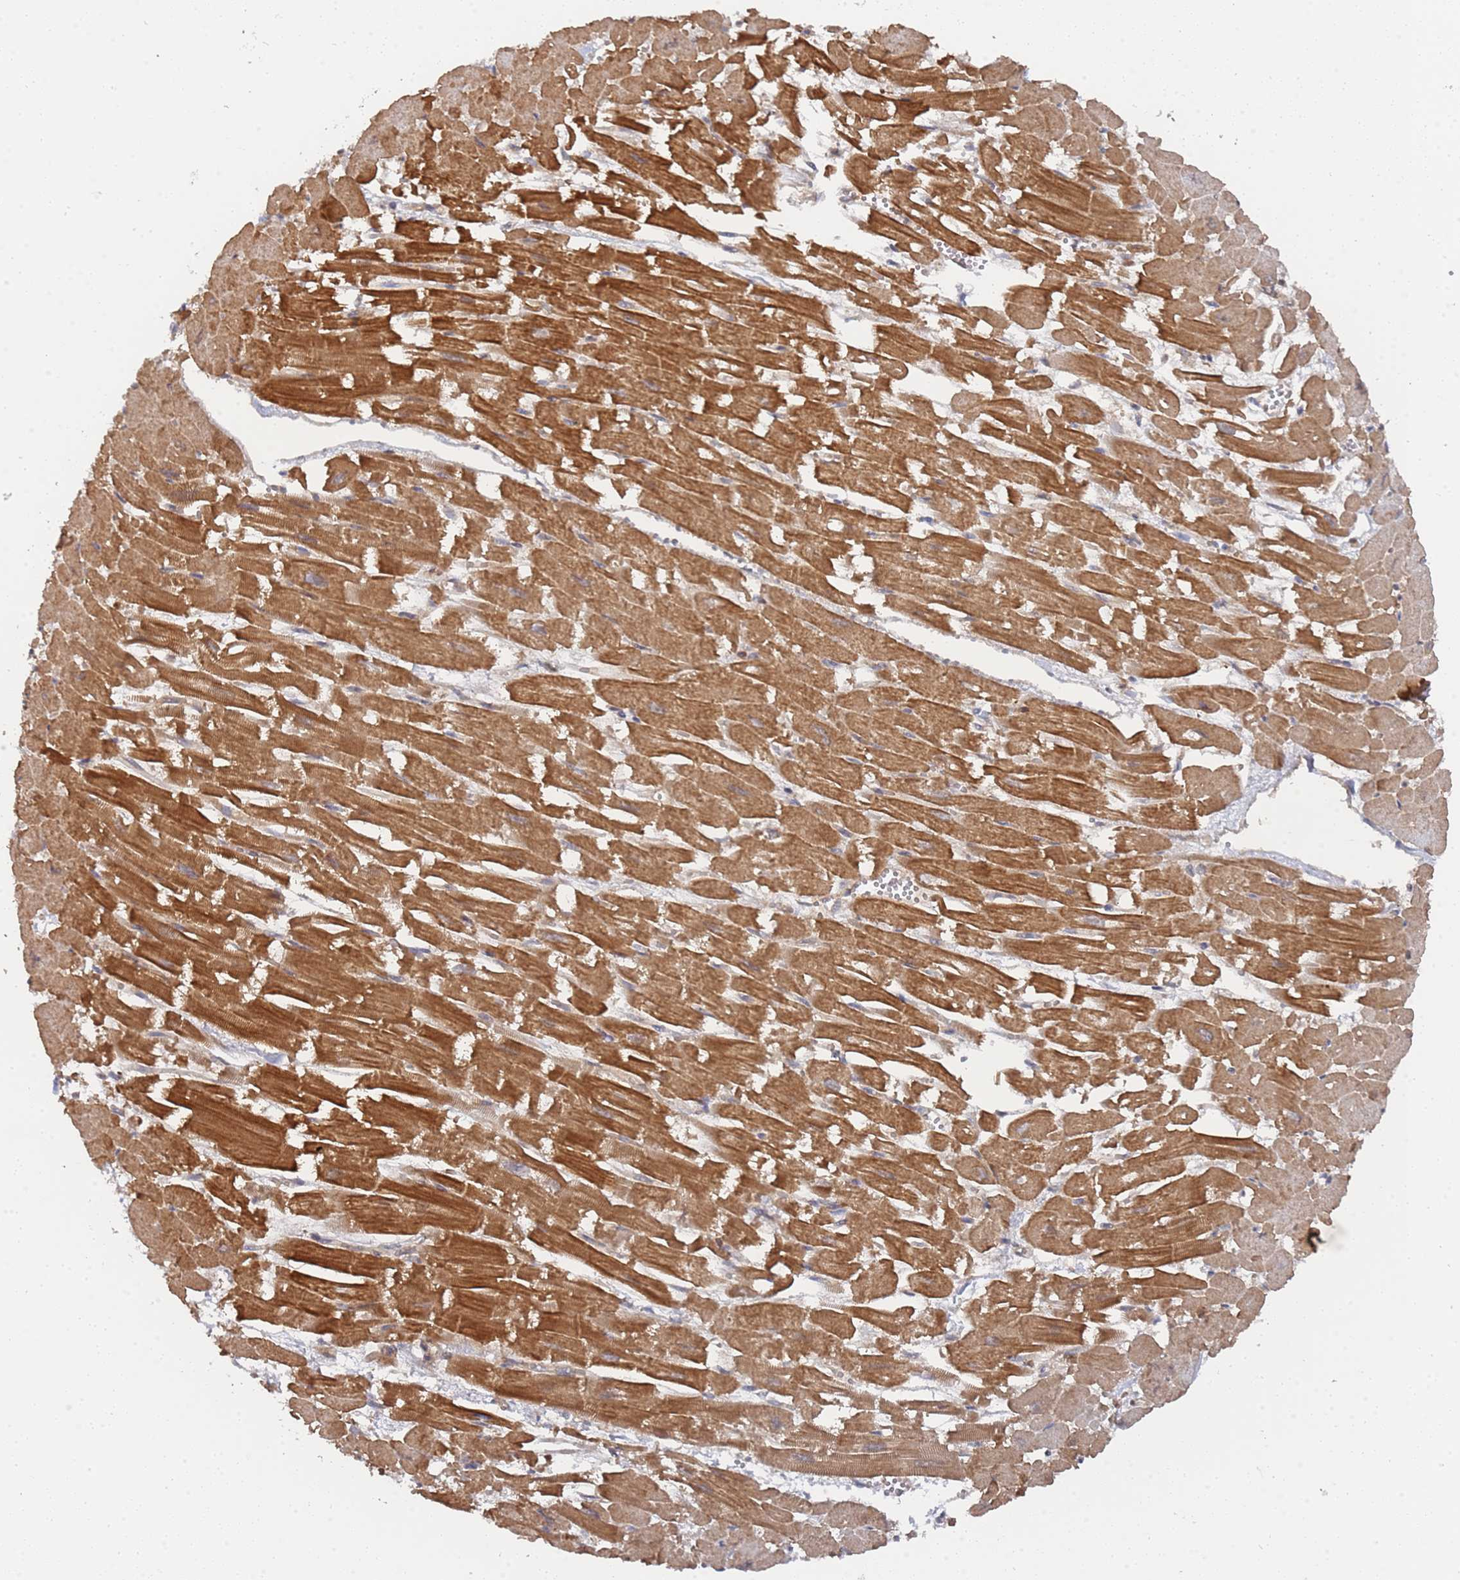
{"staining": {"intensity": "strong", "quantity": ">75%", "location": "cytoplasmic/membranous"}, "tissue": "heart muscle", "cell_type": "Cardiomyocytes", "image_type": "normal", "snomed": [{"axis": "morphology", "description": "Normal tissue, NOS"}, {"axis": "topography", "description": "Heart"}], "caption": "Cardiomyocytes demonstrate high levels of strong cytoplasmic/membranous staining in about >75% of cells in unremarkable heart muscle.", "gene": "DDX60", "patient": {"sex": "male", "age": 54}}